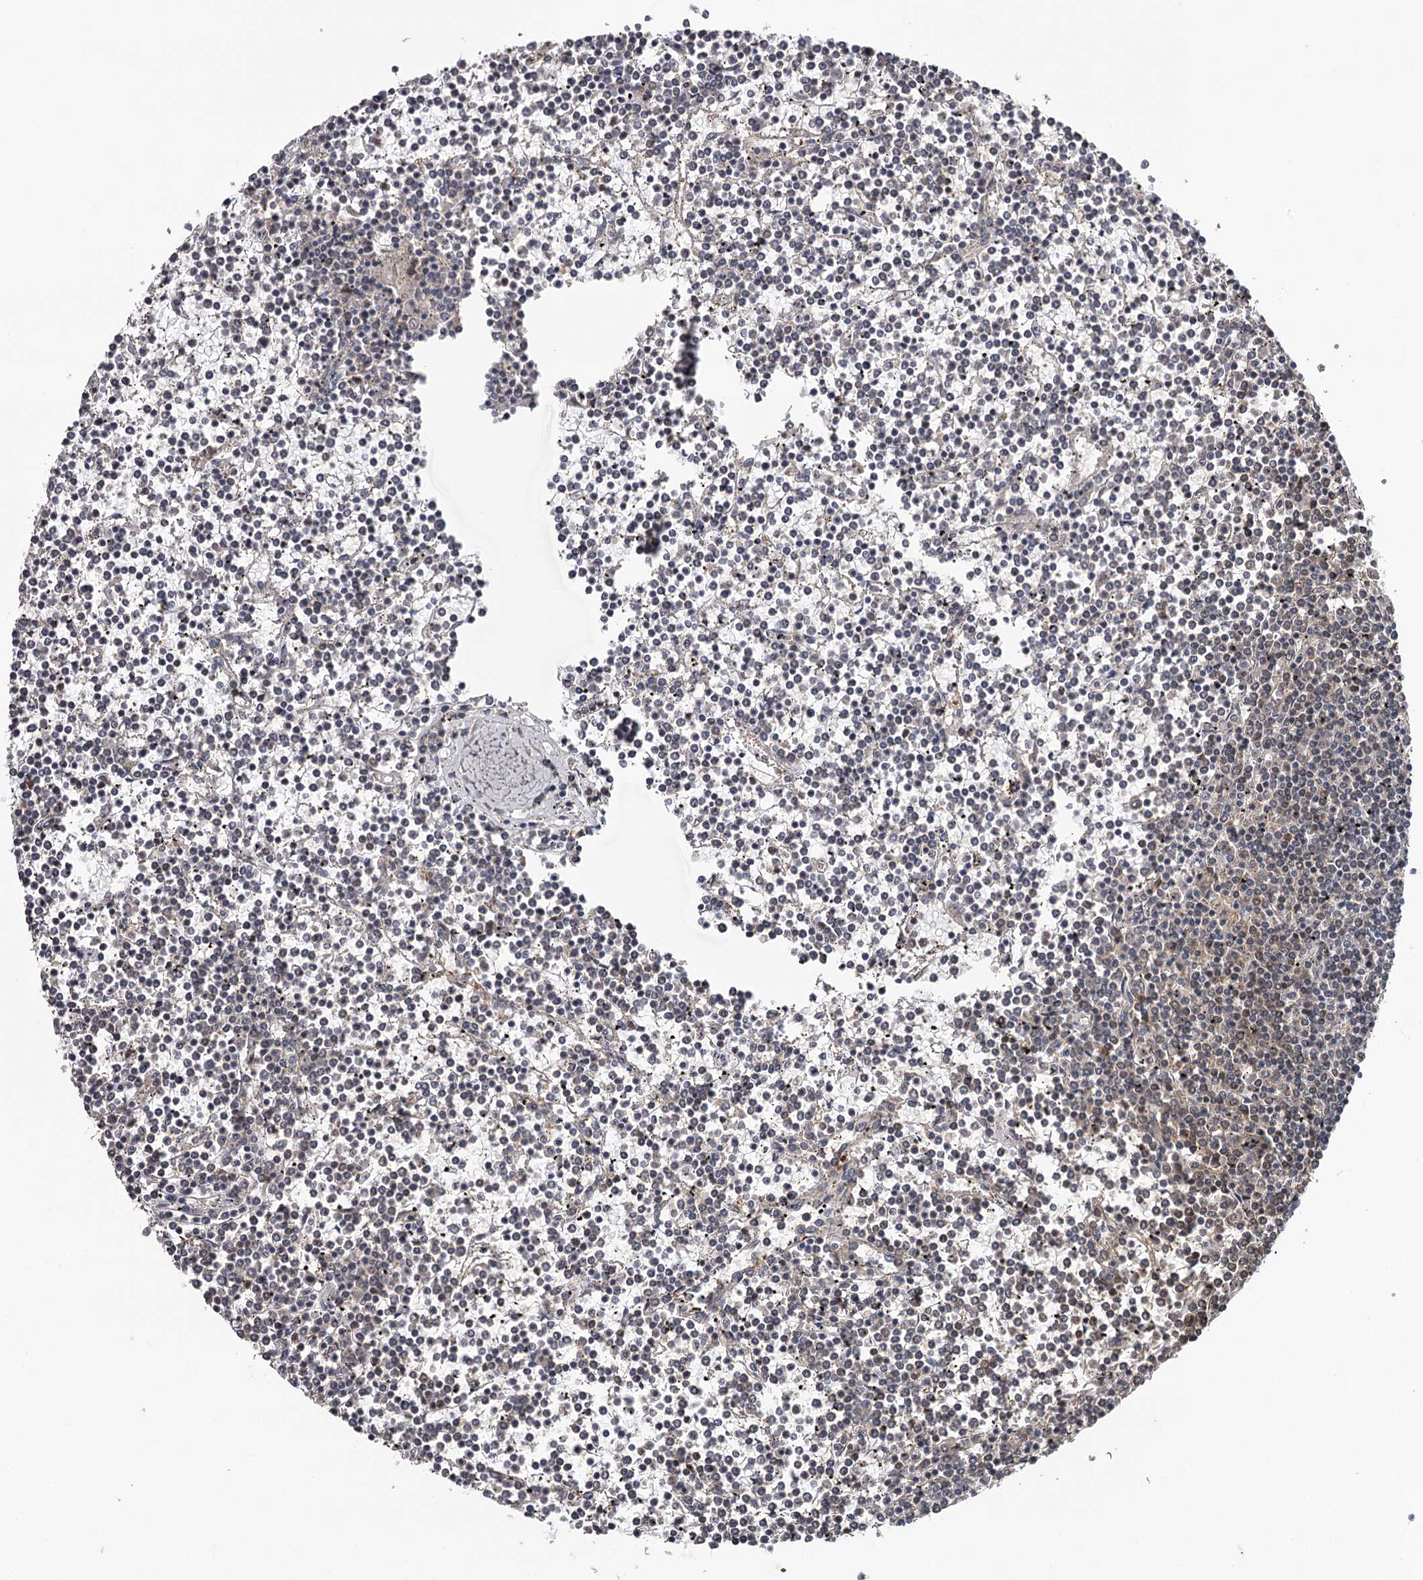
{"staining": {"intensity": "negative", "quantity": "none", "location": "none"}, "tissue": "lymphoma", "cell_type": "Tumor cells", "image_type": "cancer", "snomed": [{"axis": "morphology", "description": "Malignant lymphoma, non-Hodgkin's type, Low grade"}, {"axis": "topography", "description": "Spleen"}], "caption": "DAB immunohistochemical staining of lymphoma displays no significant positivity in tumor cells. (IHC, brightfield microscopy, high magnification).", "gene": "GTSF1", "patient": {"sex": "female", "age": 19}}